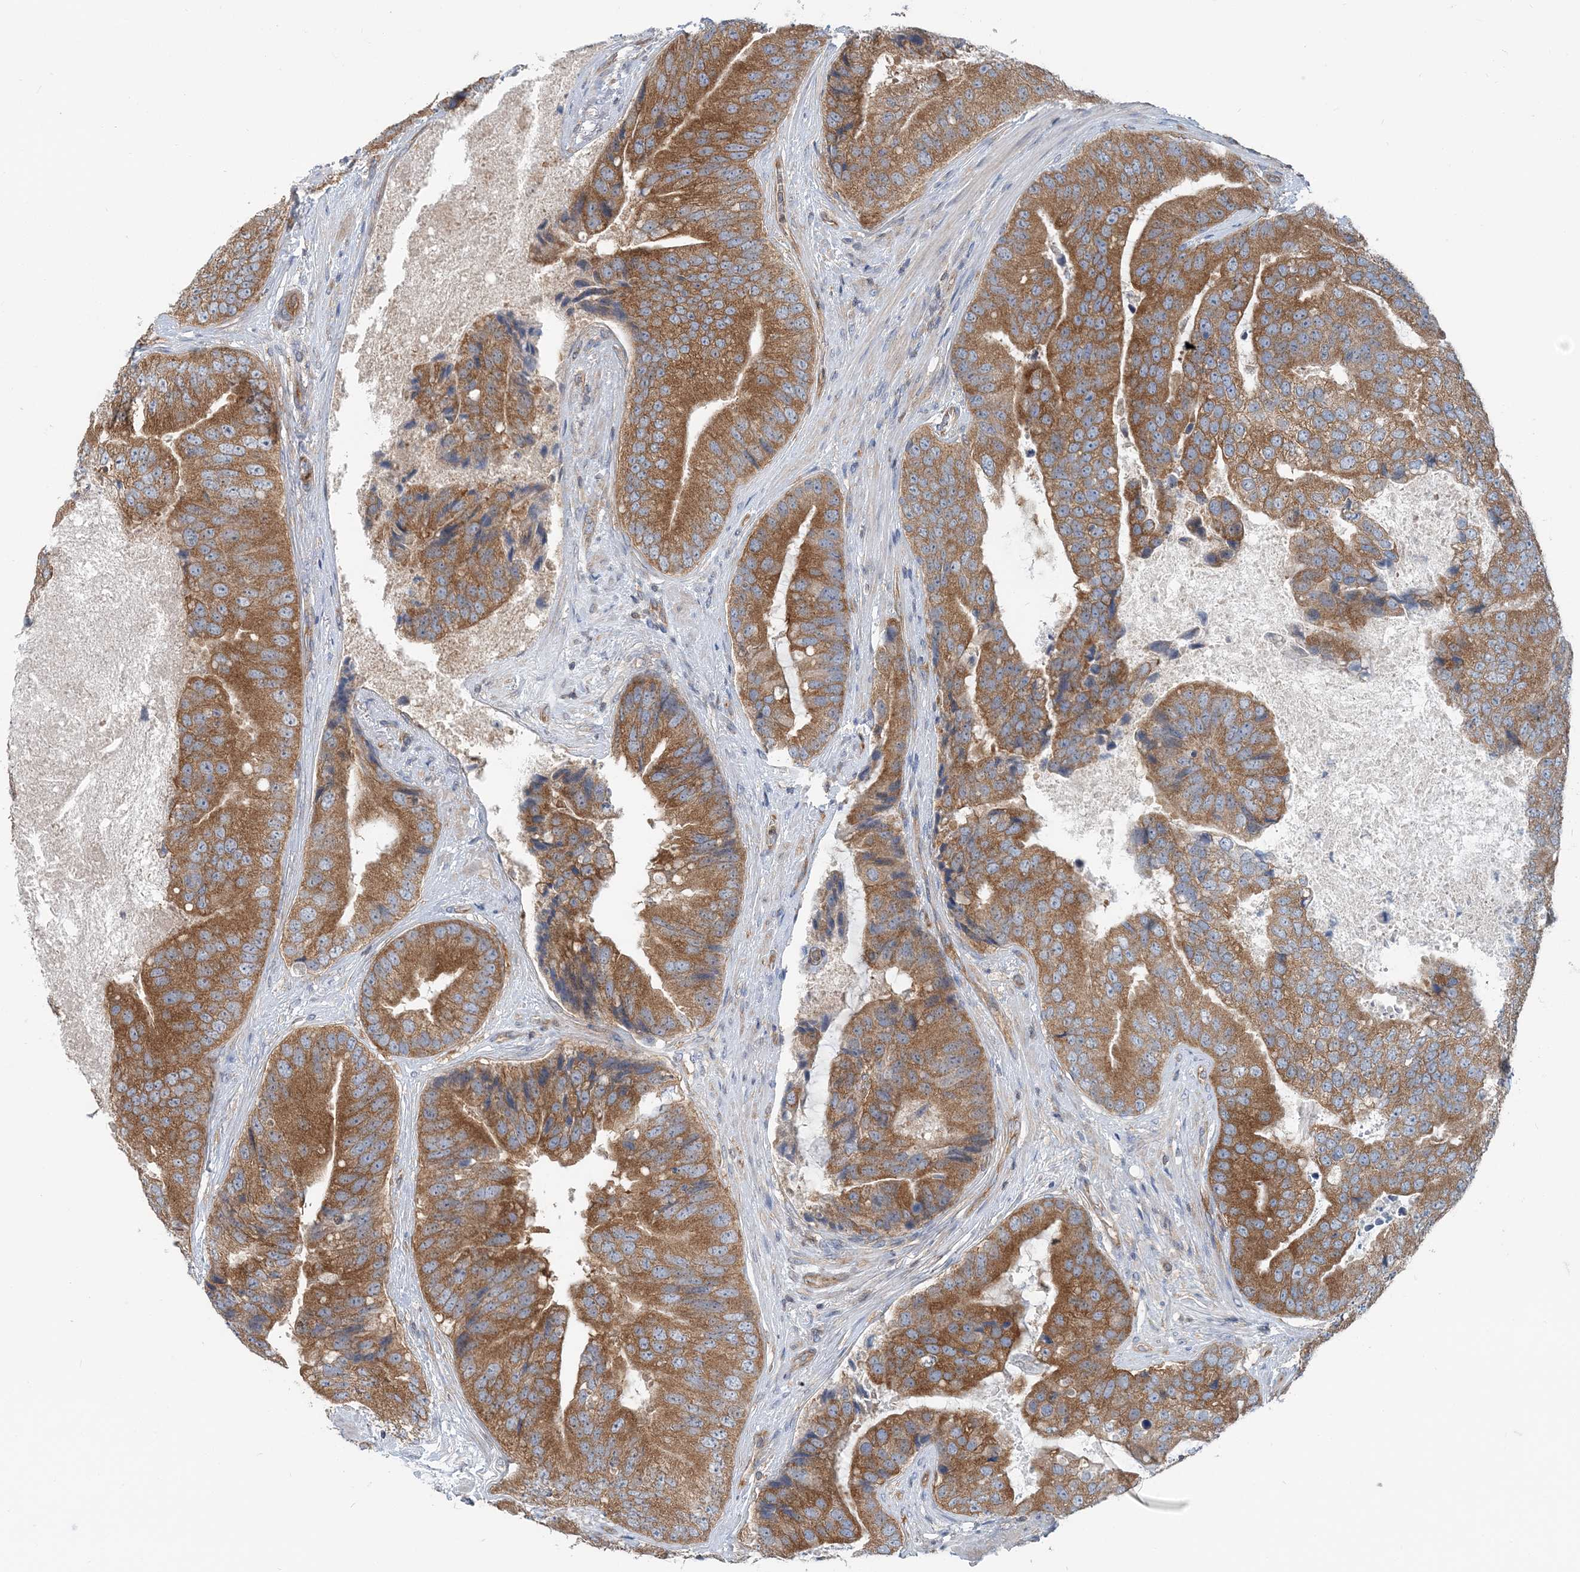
{"staining": {"intensity": "moderate", "quantity": ">75%", "location": "cytoplasmic/membranous"}, "tissue": "prostate cancer", "cell_type": "Tumor cells", "image_type": "cancer", "snomed": [{"axis": "morphology", "description": "Adenocarcinoma, High grade"}, {"axis": "topography", "description": "Prostate"}], "caption": "The micrograph shows a brown stain indicating the presence of a protein in the cytoplasmic/membranous of tumor cells in prostate cancer (adenocarcinoma (high-grade)). (Brightfield microscopy of DAB IHC at high magnification).", "gene": "MOB4", "patient": {"sex": "male", "age": 70}}